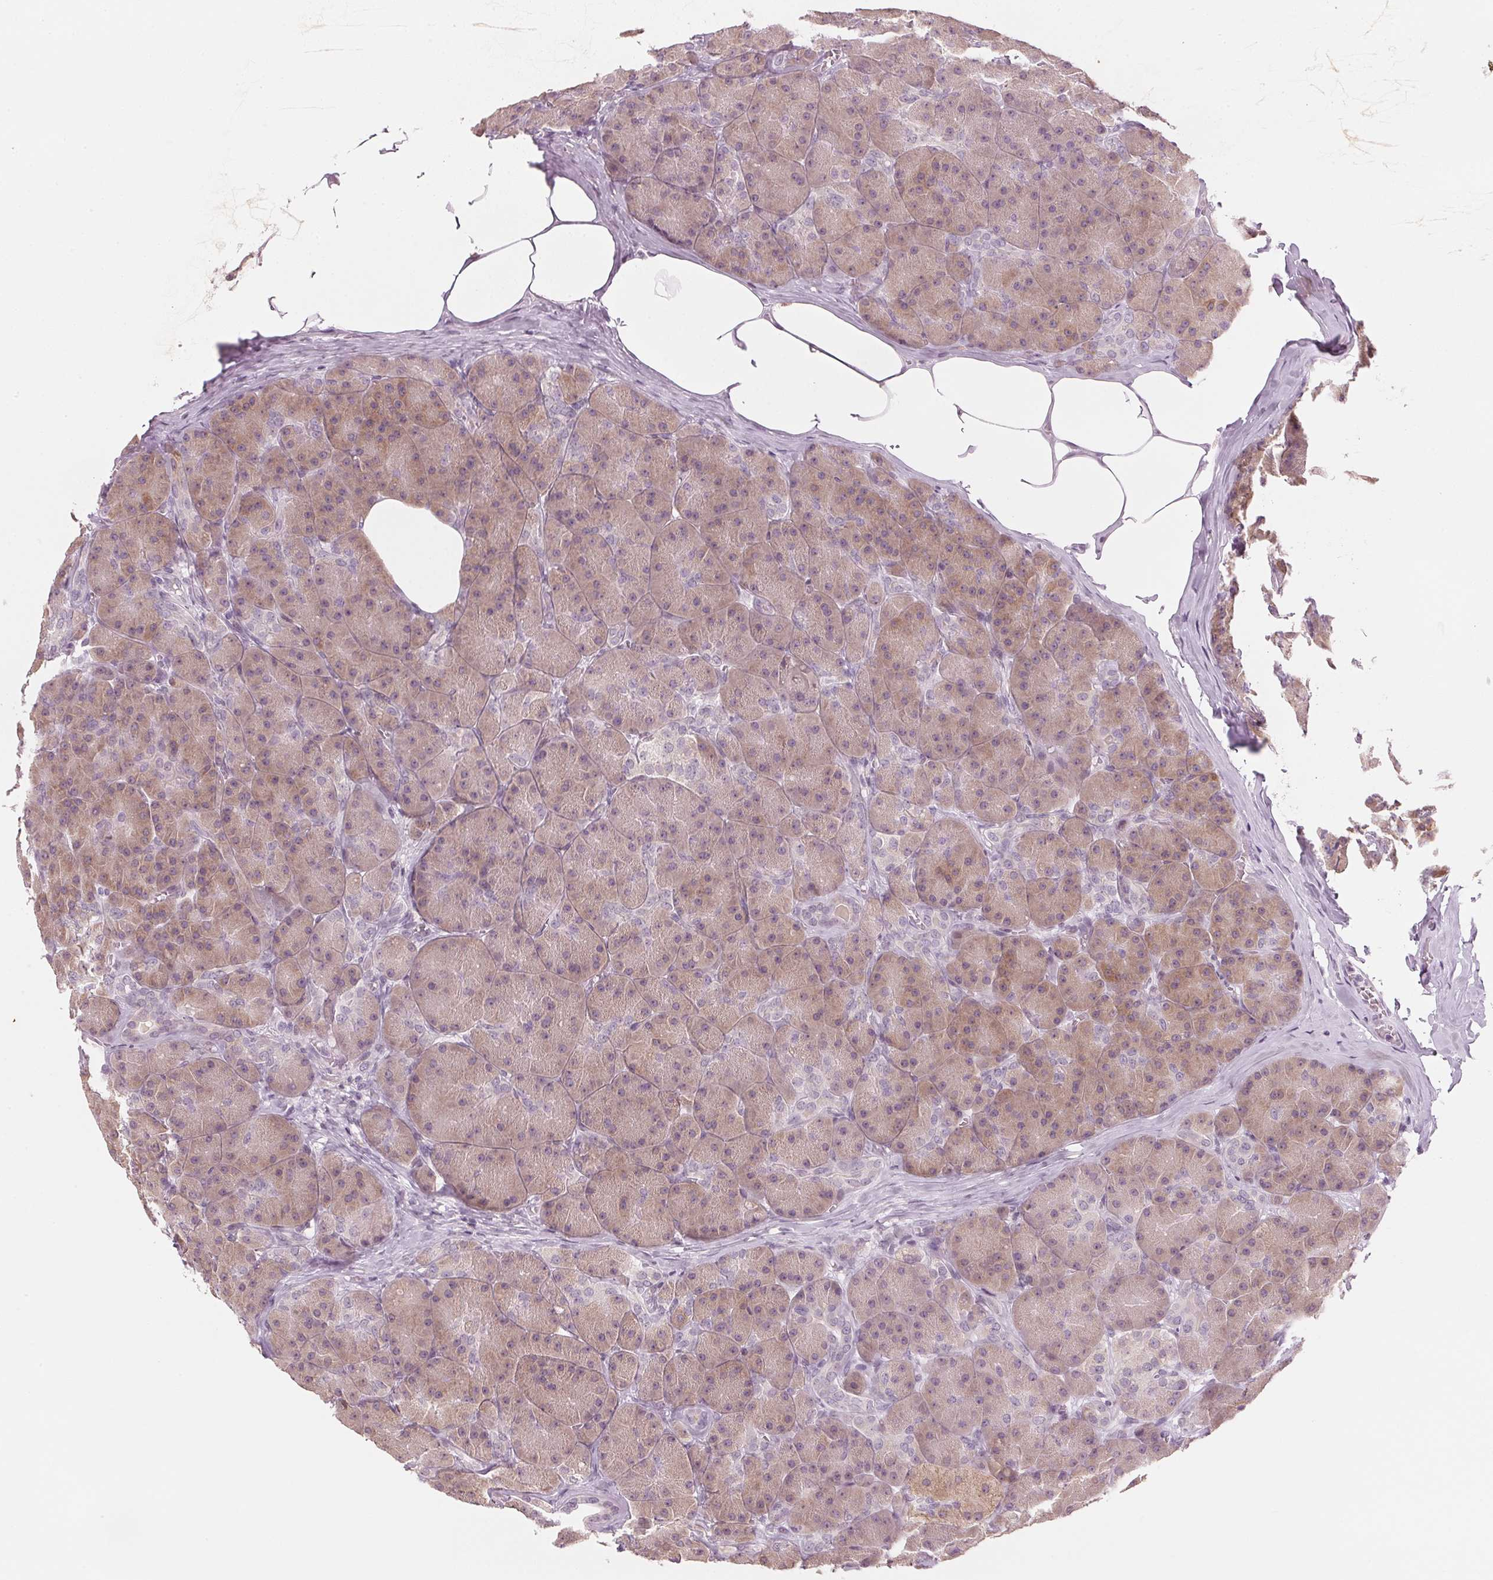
{"staining": {"intensity": "weak", "quantity": ">75%", "location": "cytoplasmic/membranous"}, "tissue": "pancreas", "cell_type": "Exocrine glandular cells", "image_type": "normal", "snomed": [{"axis": "morphology", "description": "Normal tissue, NOS"}, {"axis": "topography", "description": "Pancreas"}], "caption": "This micrograph shows unremarkable pancreas stained with immunohistochemistry (IHC) to label a protein in brown. The cytoplasmic/membranous of exocrine glandular cells show weak positivity for the protein. Nuclei are counter-stained blue.", "gene": "SFRP4", "patient": {"sex": "male", "age": 57}}